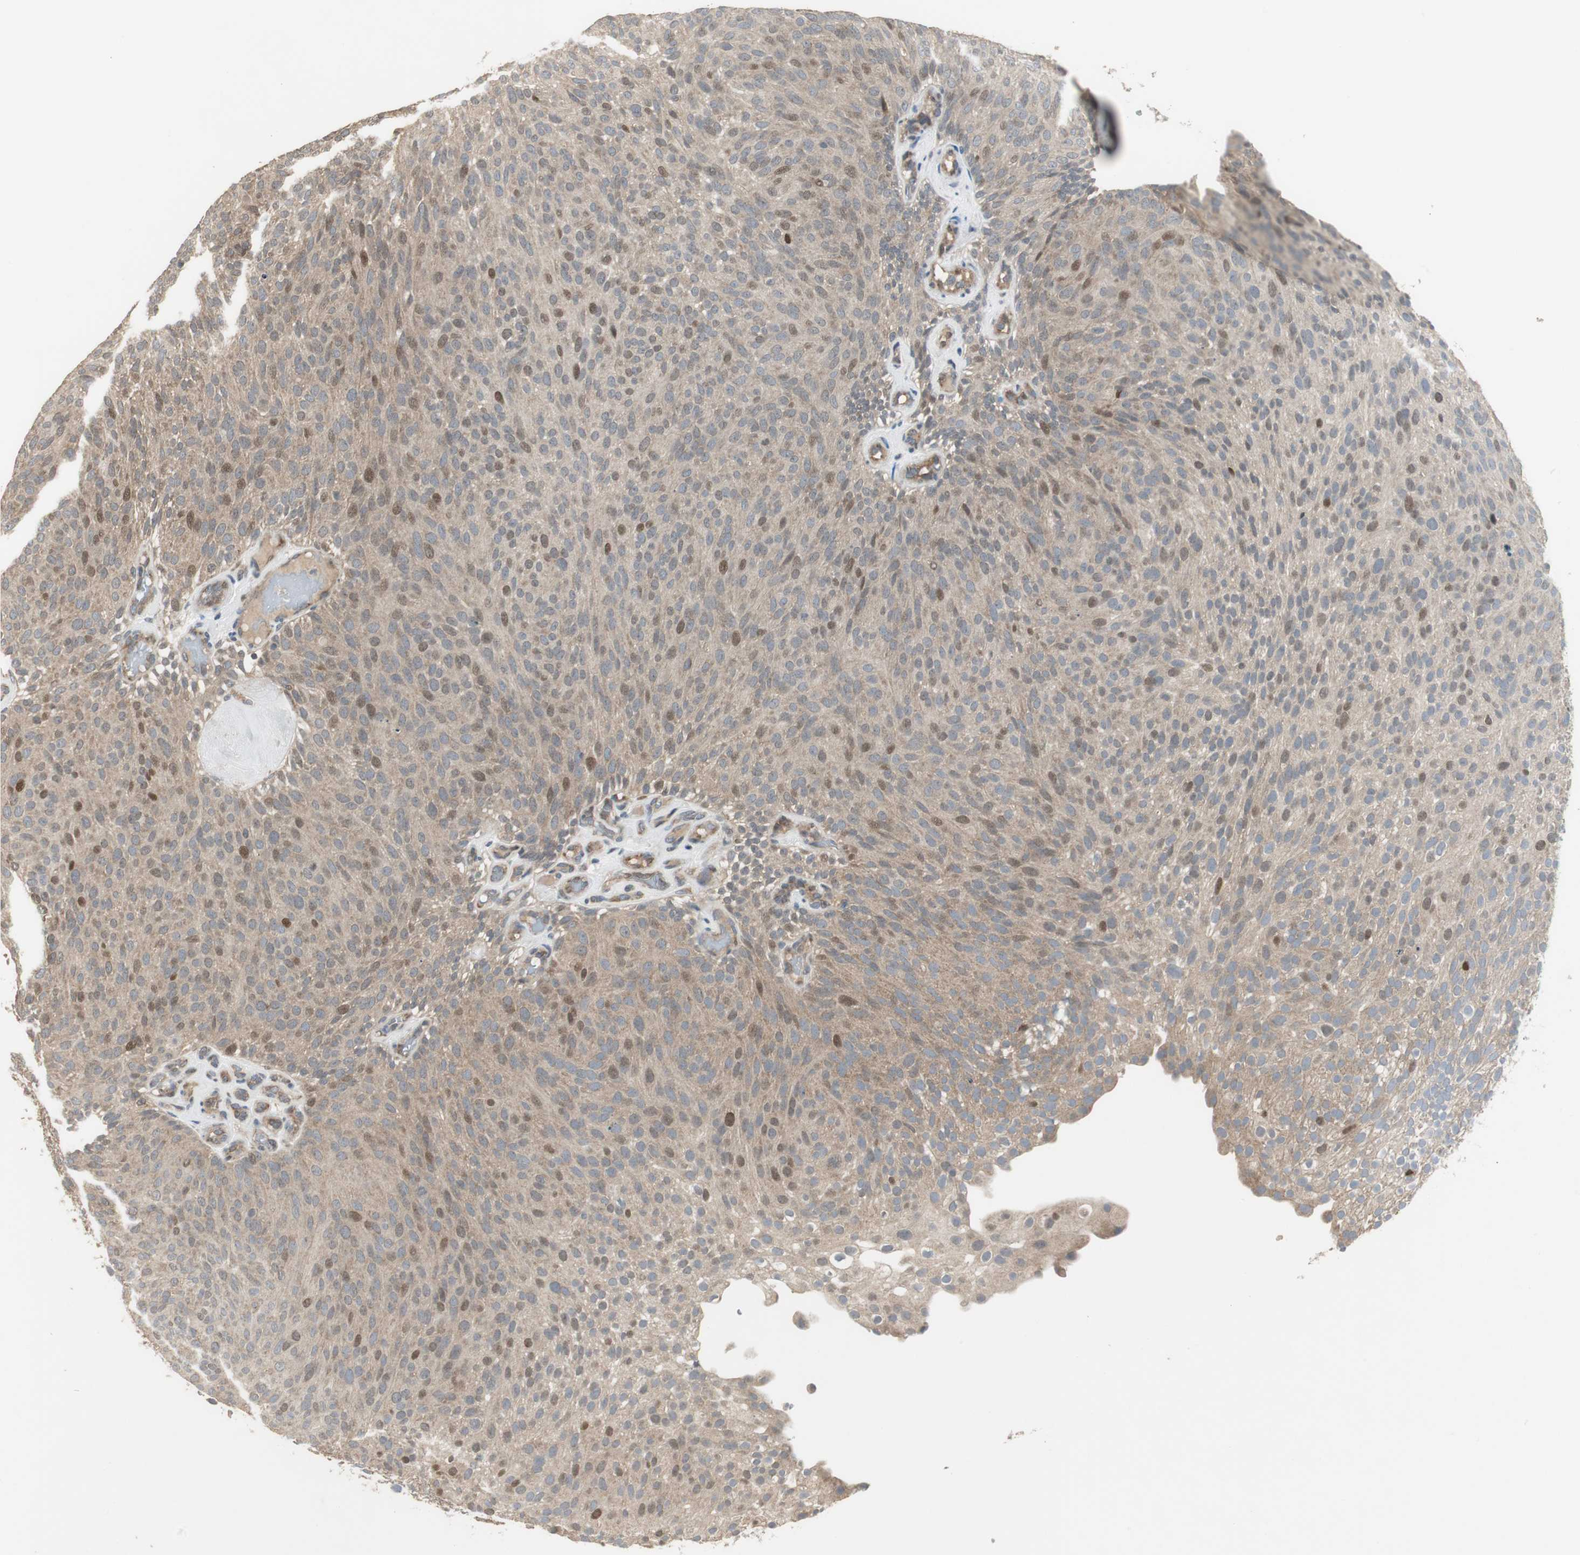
{"staining": {"intensity": "moderate", "quantity": "<25%", "location": "nuclear"}, "tissue": "urothelial cancer", "cell_type": "Tumor cells", "image_type": "cancer", "snomed": [{"axis": "morphology", "description": "Urothelial carcinoma, Low grade"}, {"axis": "topography", "description": "Urinary bladder"}], "caption": "This is an image of immunohistochemistry staining of urothelial cancer, which shows moderate staining in the nuclear of tumor cells.", "gene": "MYT1", "patient": {"sex": "male", "age": 78}}